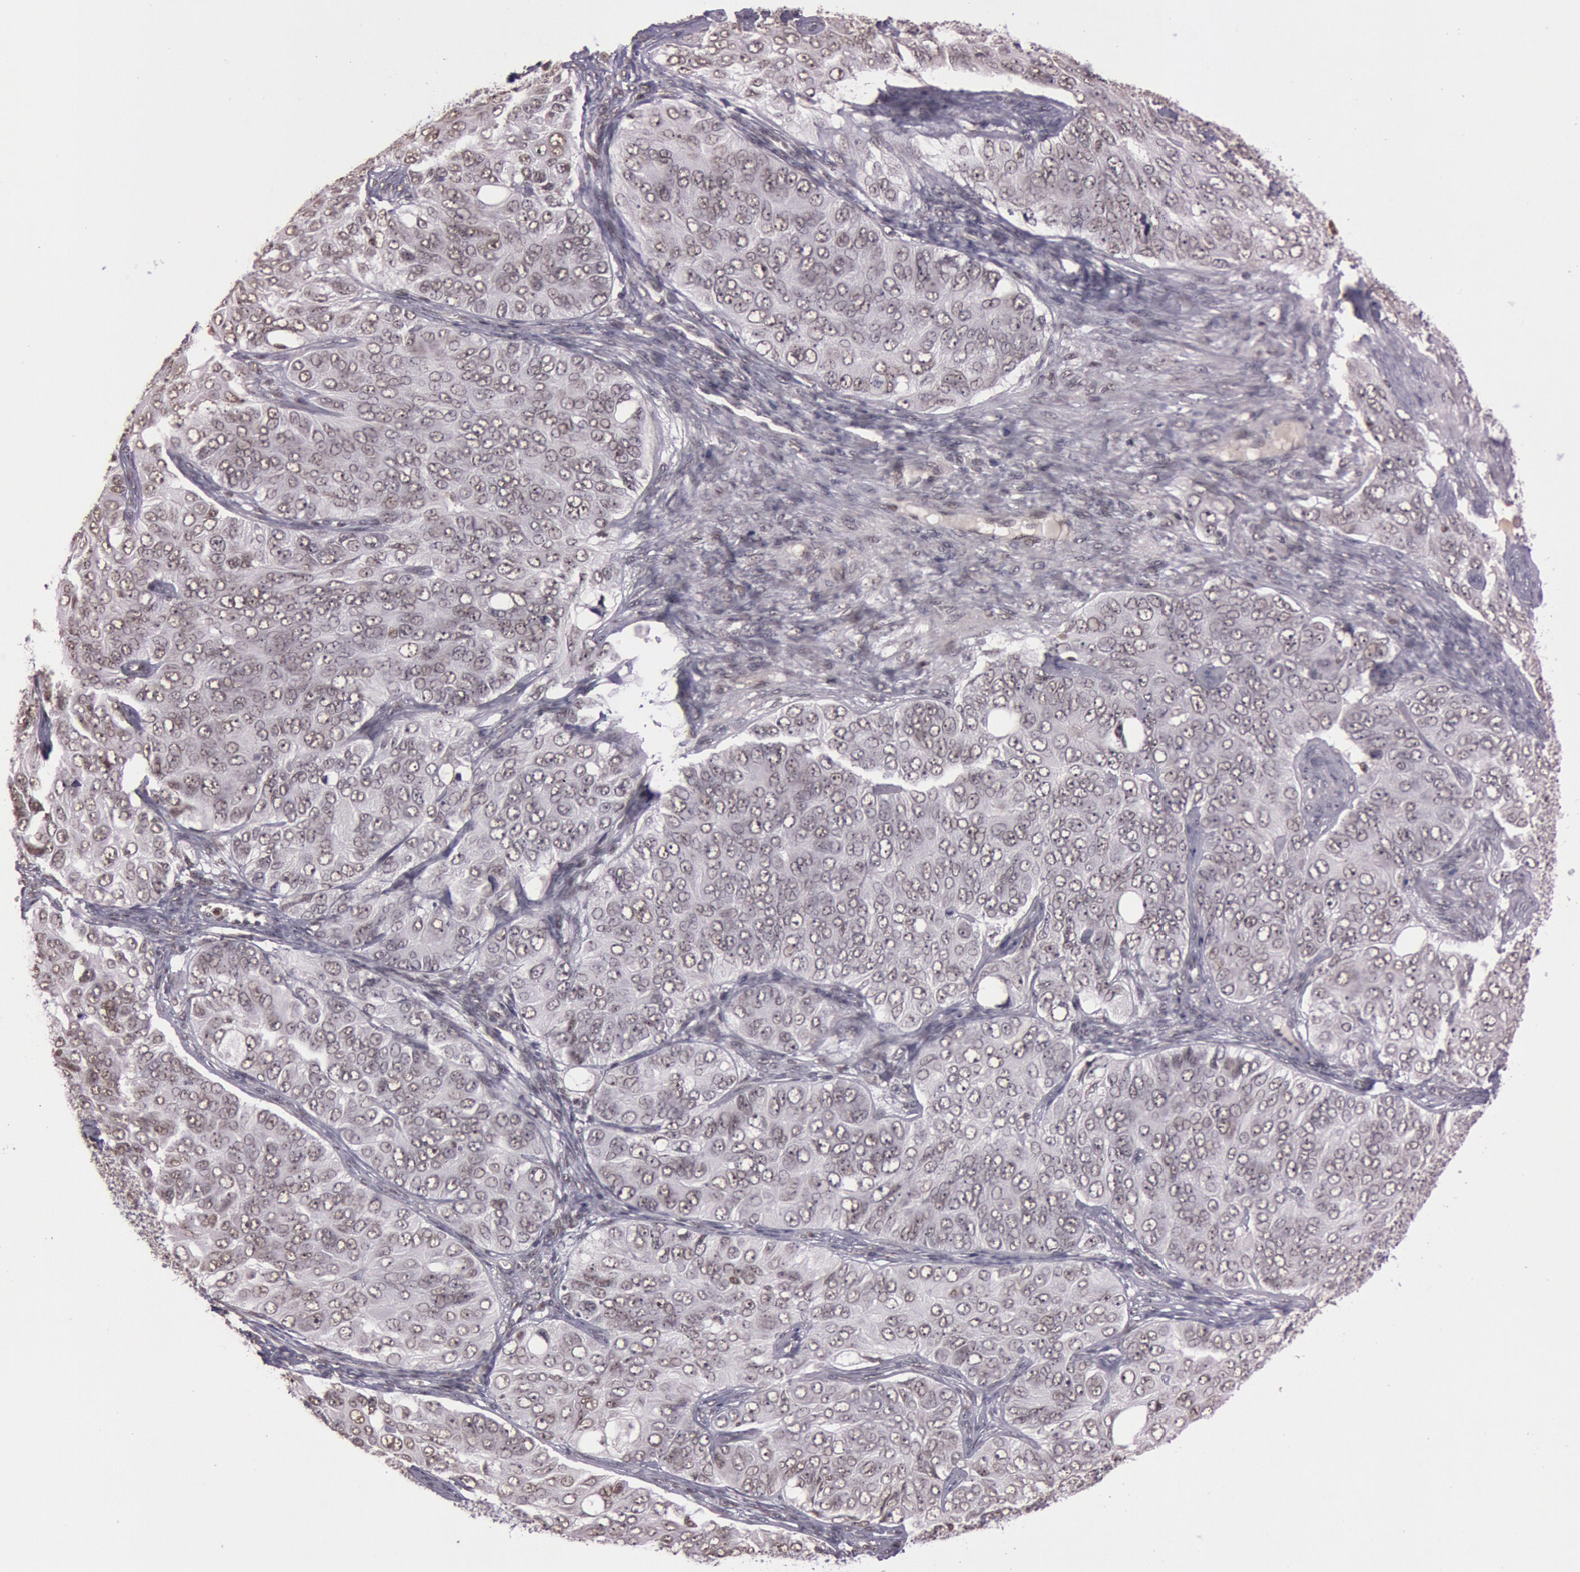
{"staining": {"intensity": "weak", "quantity": "<25%", "location": "nuclear"}, "tissue": "ovarian cancer", "cell_type": "Tumor cells", "image_type": "cancer", "snomed": [{"axis": "morphology", "description": "Carcinoma, endometroid"}, {"axis": "topography", "description": "Ovary"}], "caption": "Tumor cells are negative for protein expression in human ovarian cancer (endometroid carcinoma).", "gene": "TASL", "patient": {"sex": "female", "age": 51}}